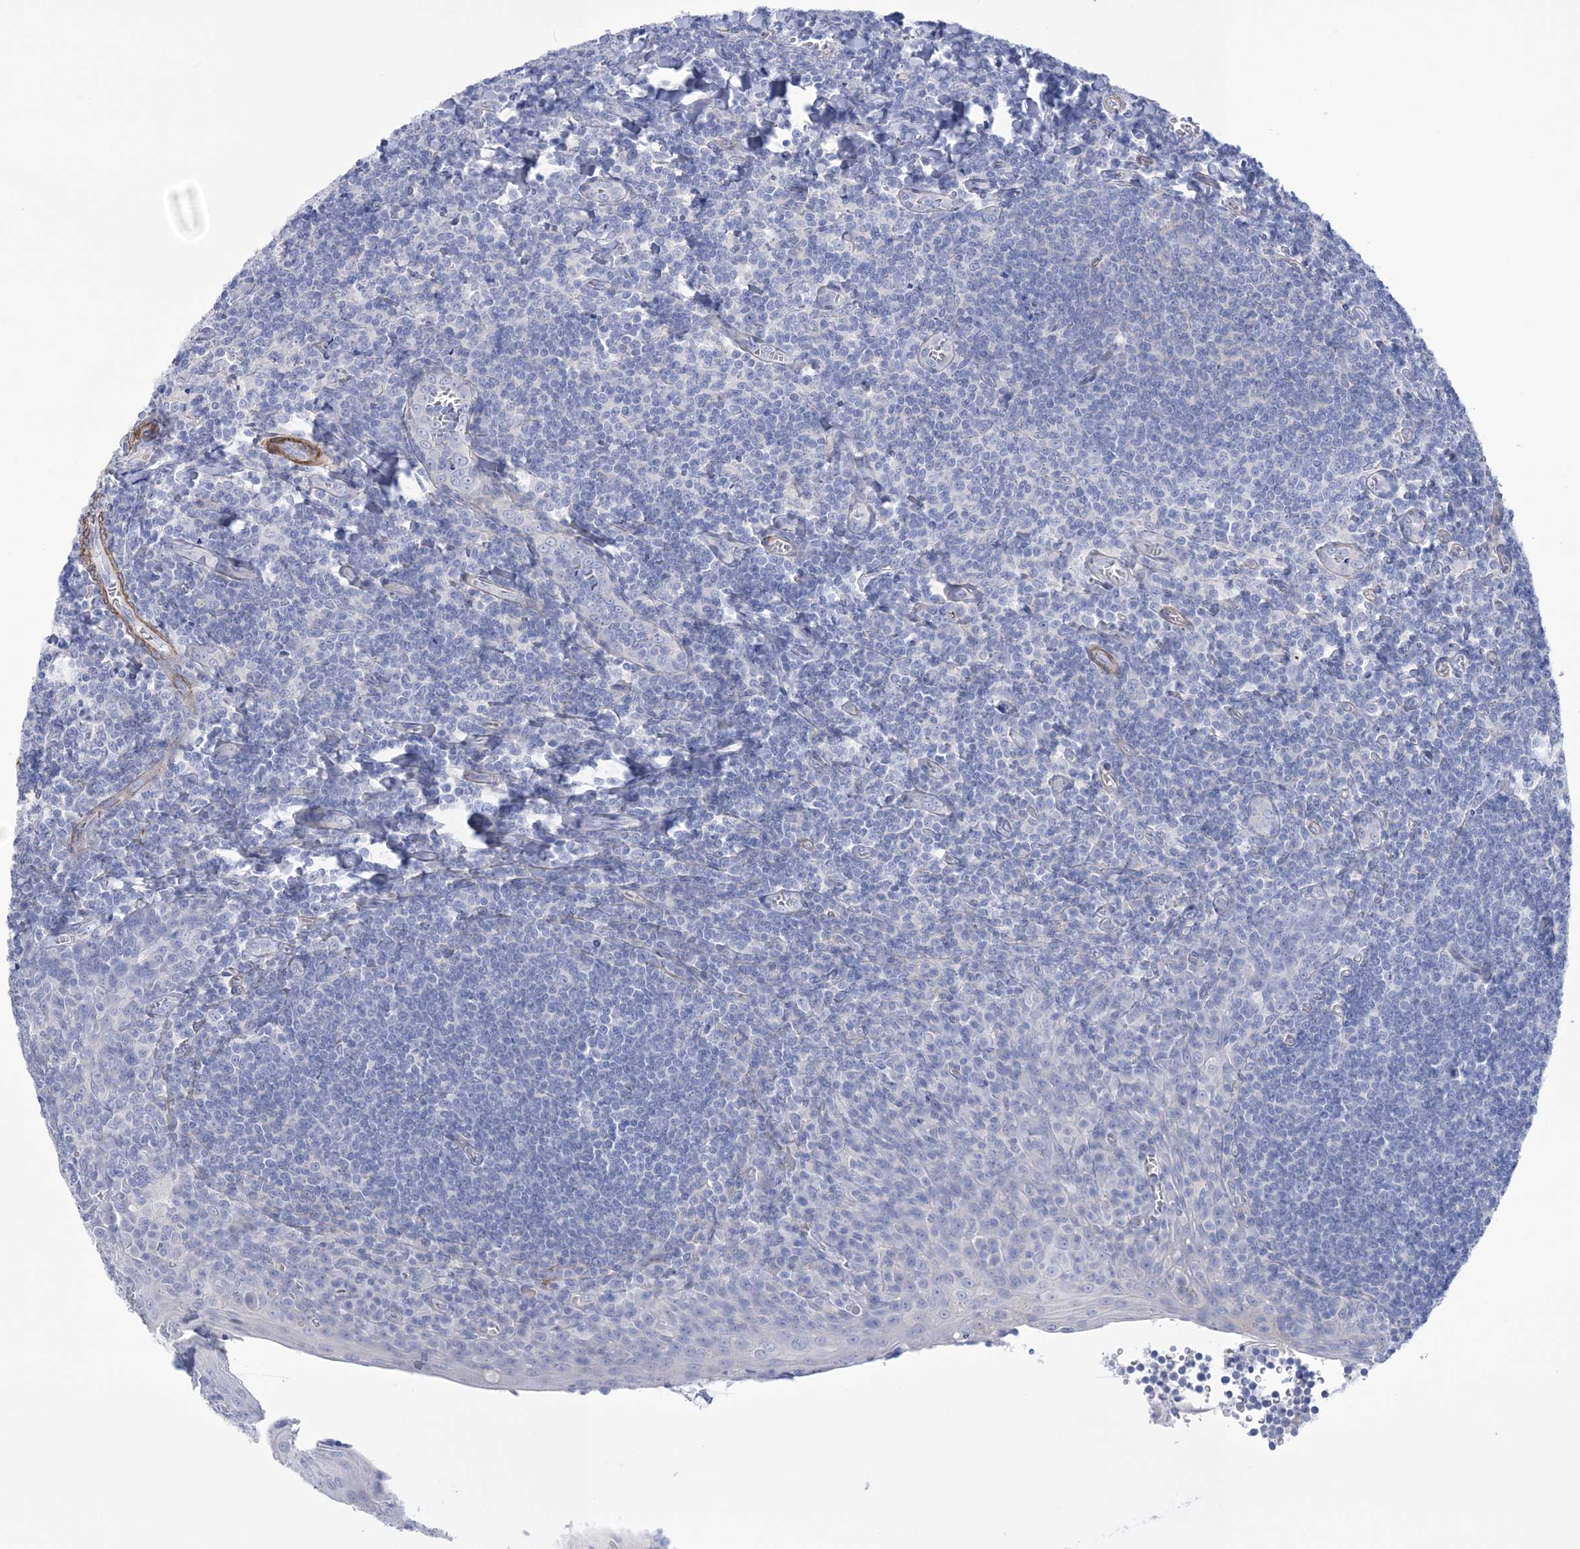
{"staining": {"intensity": "negative", "quantity": "none", "location": "none"}, "tissue": "tonsil", "cell_type": "Germinal center cells", "image_type": "normal", "snomed": [{"axis": "morphology", "description": "Normal tissue, NOS"}, {"axis": "topography", "description": "Tonsil"}], "caption": "IHC micrograph of benign tonsil: human tonsil stained with DAB displays no significant protein expression in germinal center cells.", "gene": "WDR74", "patient": {"sex": "male", "age": 27}}